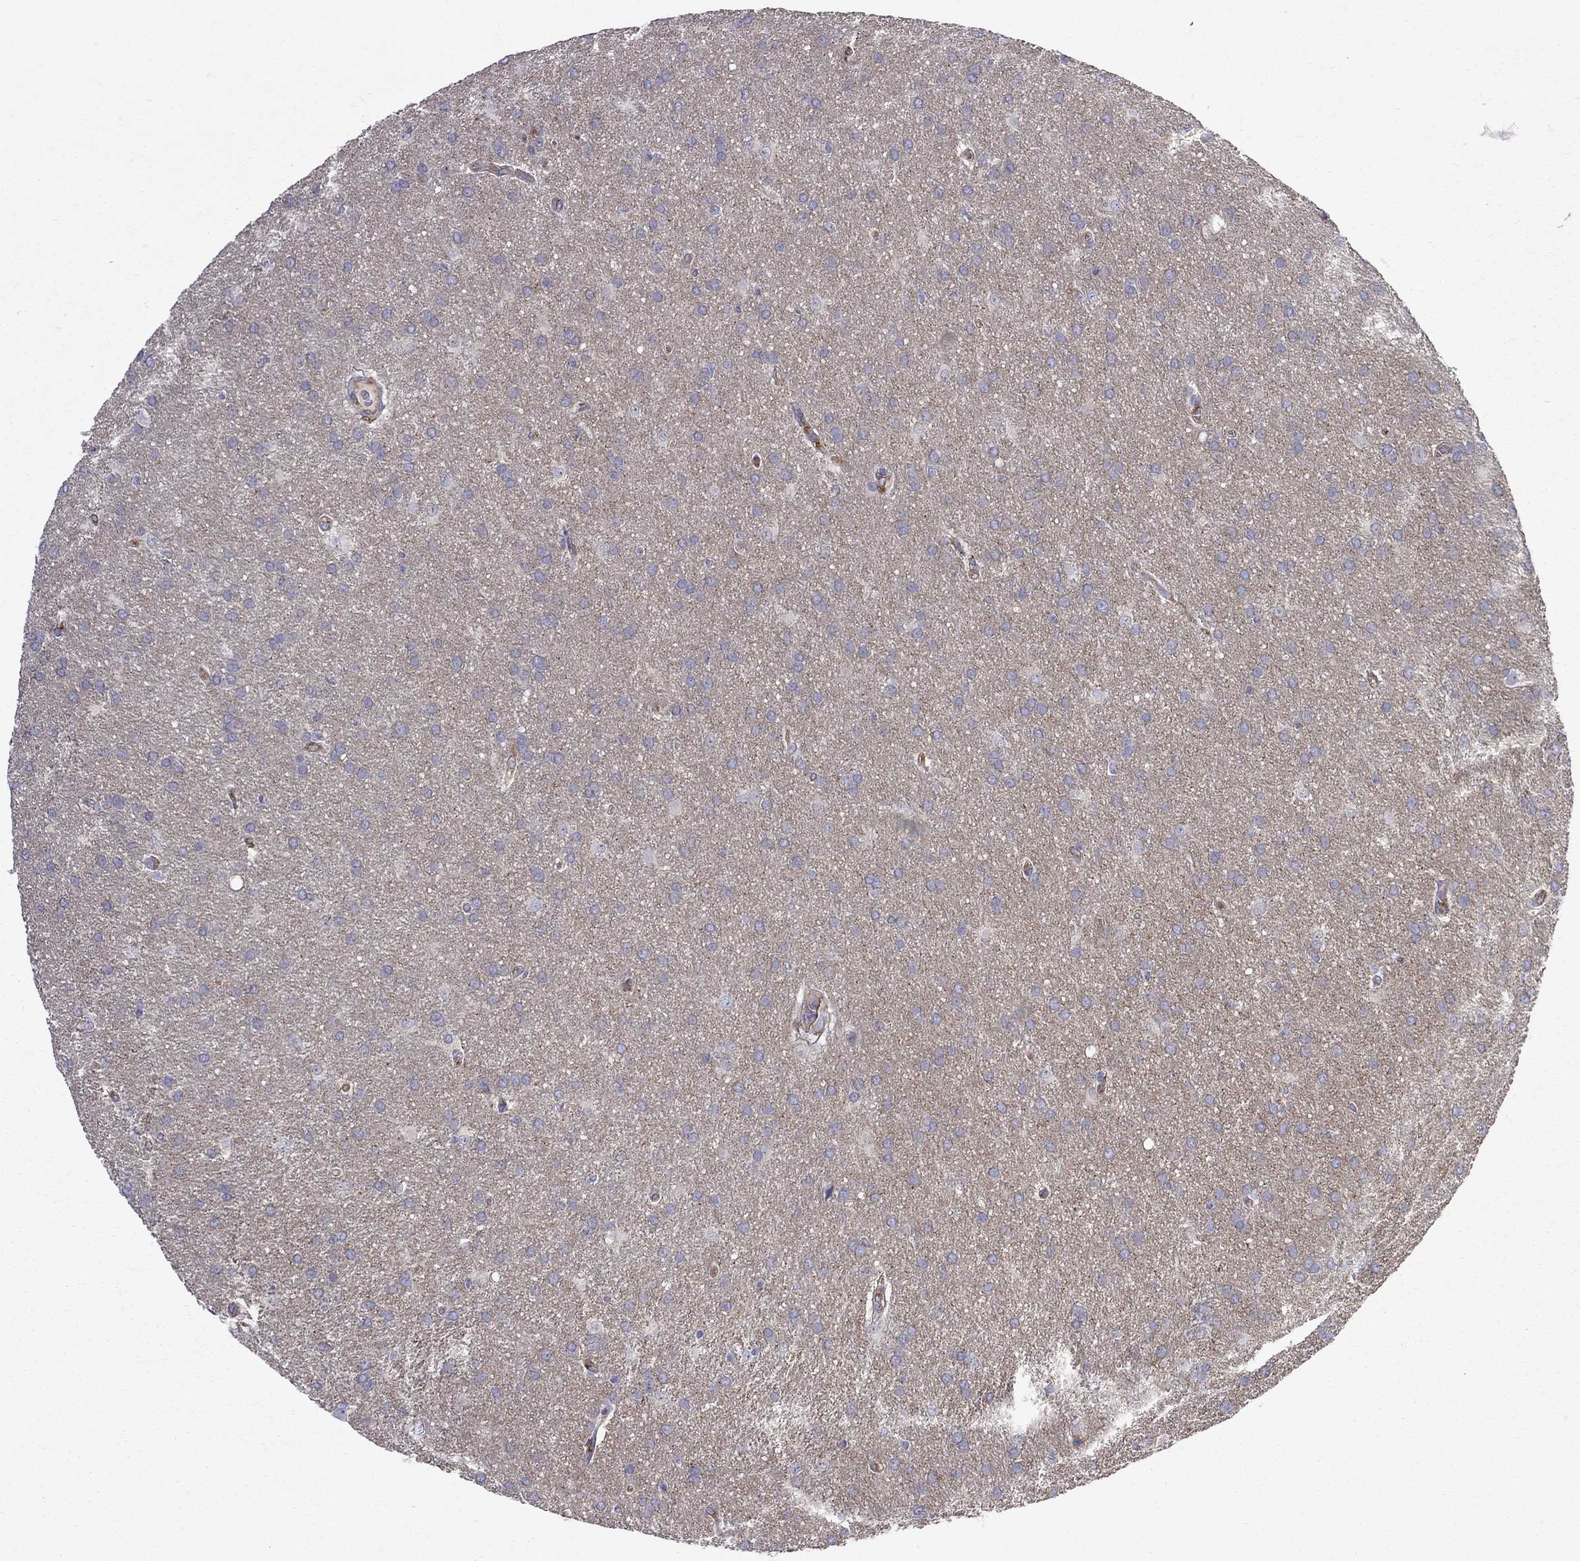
{"staining": {"intensity": "negative", "quantity": "none", "location": "none"}, "tissue": "glioma", "cell_type": "Tumor cells", "image_type": "cancer", "snomed": [{"axis": "morphology", "description": "Glioma, malignant, Low grade"}, {"axis": "topography", "description": "Brain"}], "caption": "Photomicrograph shows no significant protein expression in tumor cells of glioma.", "gene": "EIF4E3", "patient": {"sex": "female", "age": 32}}